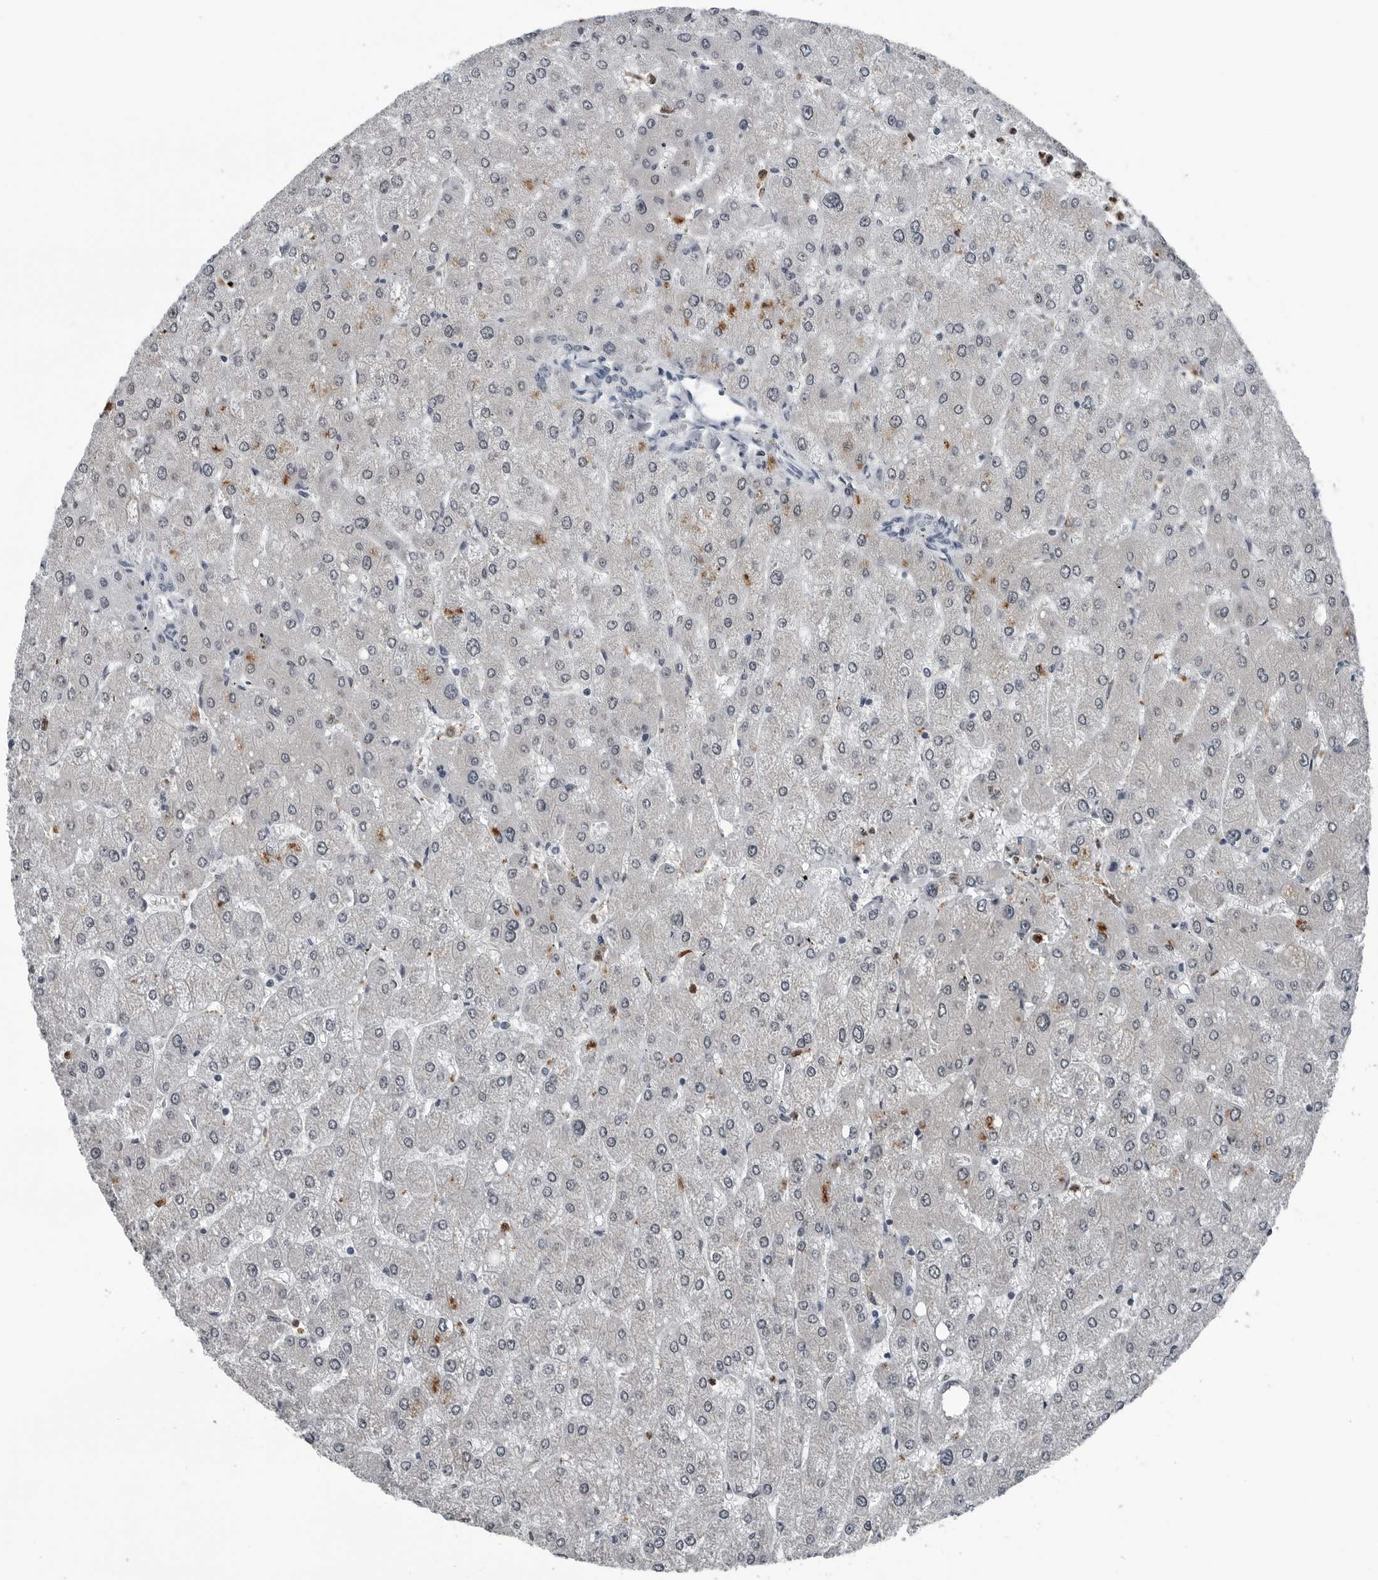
{"staining": {"intensity": "negative", "quantity": "none", "location": "none"}, "tissue": "liver", "cell_type": "Cholangiocytes", "image_type": "normal", "snomed": [{"axis": "morphology", "description": "Normal tissue, NOS"}, {"axis": "topography", "description": "Liver"}], "caption": "Cholangiocytes are negative for brown protein staining in normal liver.", "gene": "AKR1A1", "patient": {"sex": "male", "age": 55}}